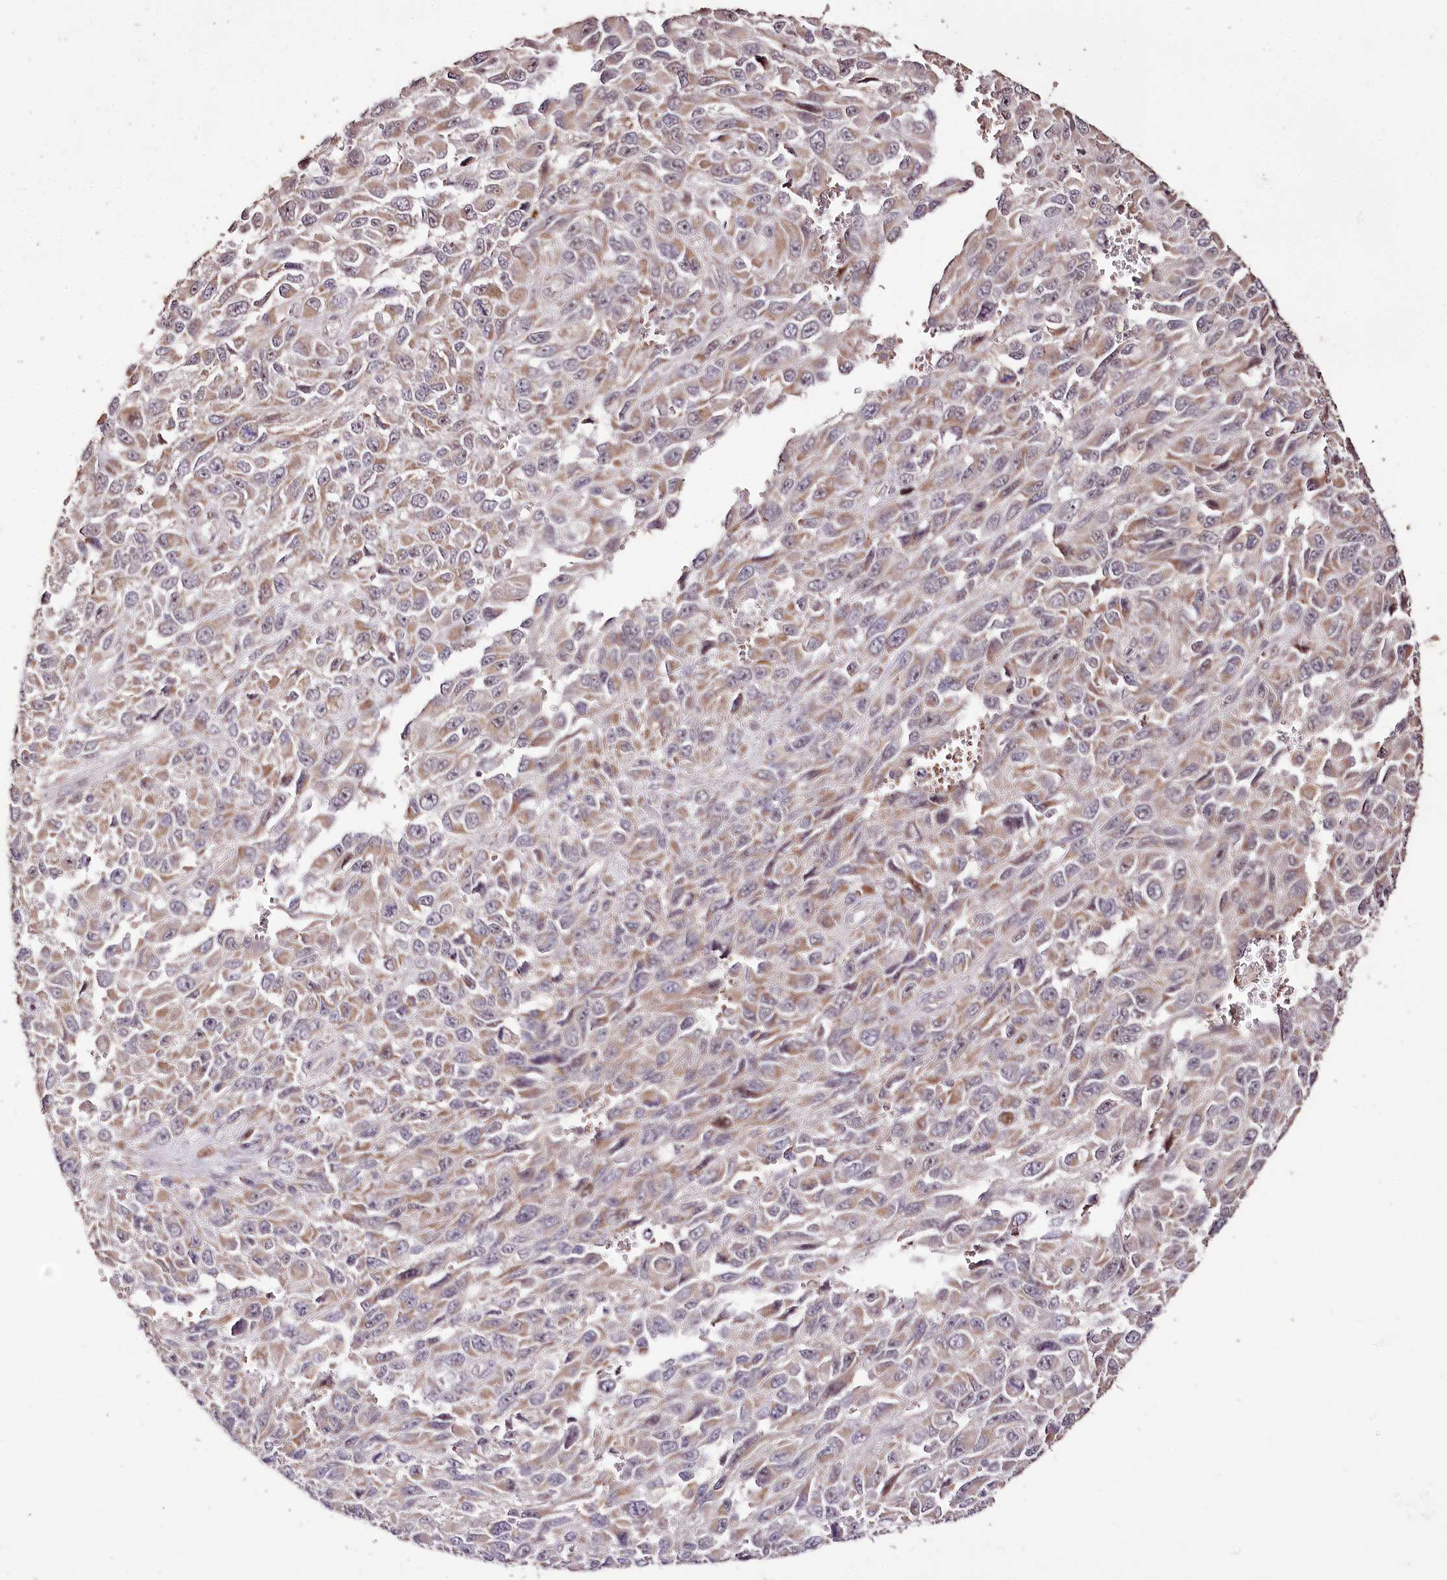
{"staining": {"intensity": "moderate", "quantity": ">75%", "location": "cytoplasmic/membranous"}, "tissue": "melanoma", "cell_type": "Tumor cells", "image_type": "cancer", "snomed": [{"axis": "morphology", "description": "Normal tissue, NOS"}, {"axis": "morphology", "description": "Malignant melanoma, NOS"}, {"axis": "topography", "description": "Skin"}], "caption": "Brown immunohistochemical staining in human melanoma exhibits moderate cytoplasmic/membranous staining in about >75% of tumor cells.", "gene": "CARD19", "patient": {"sex": "female", "age": 96}}